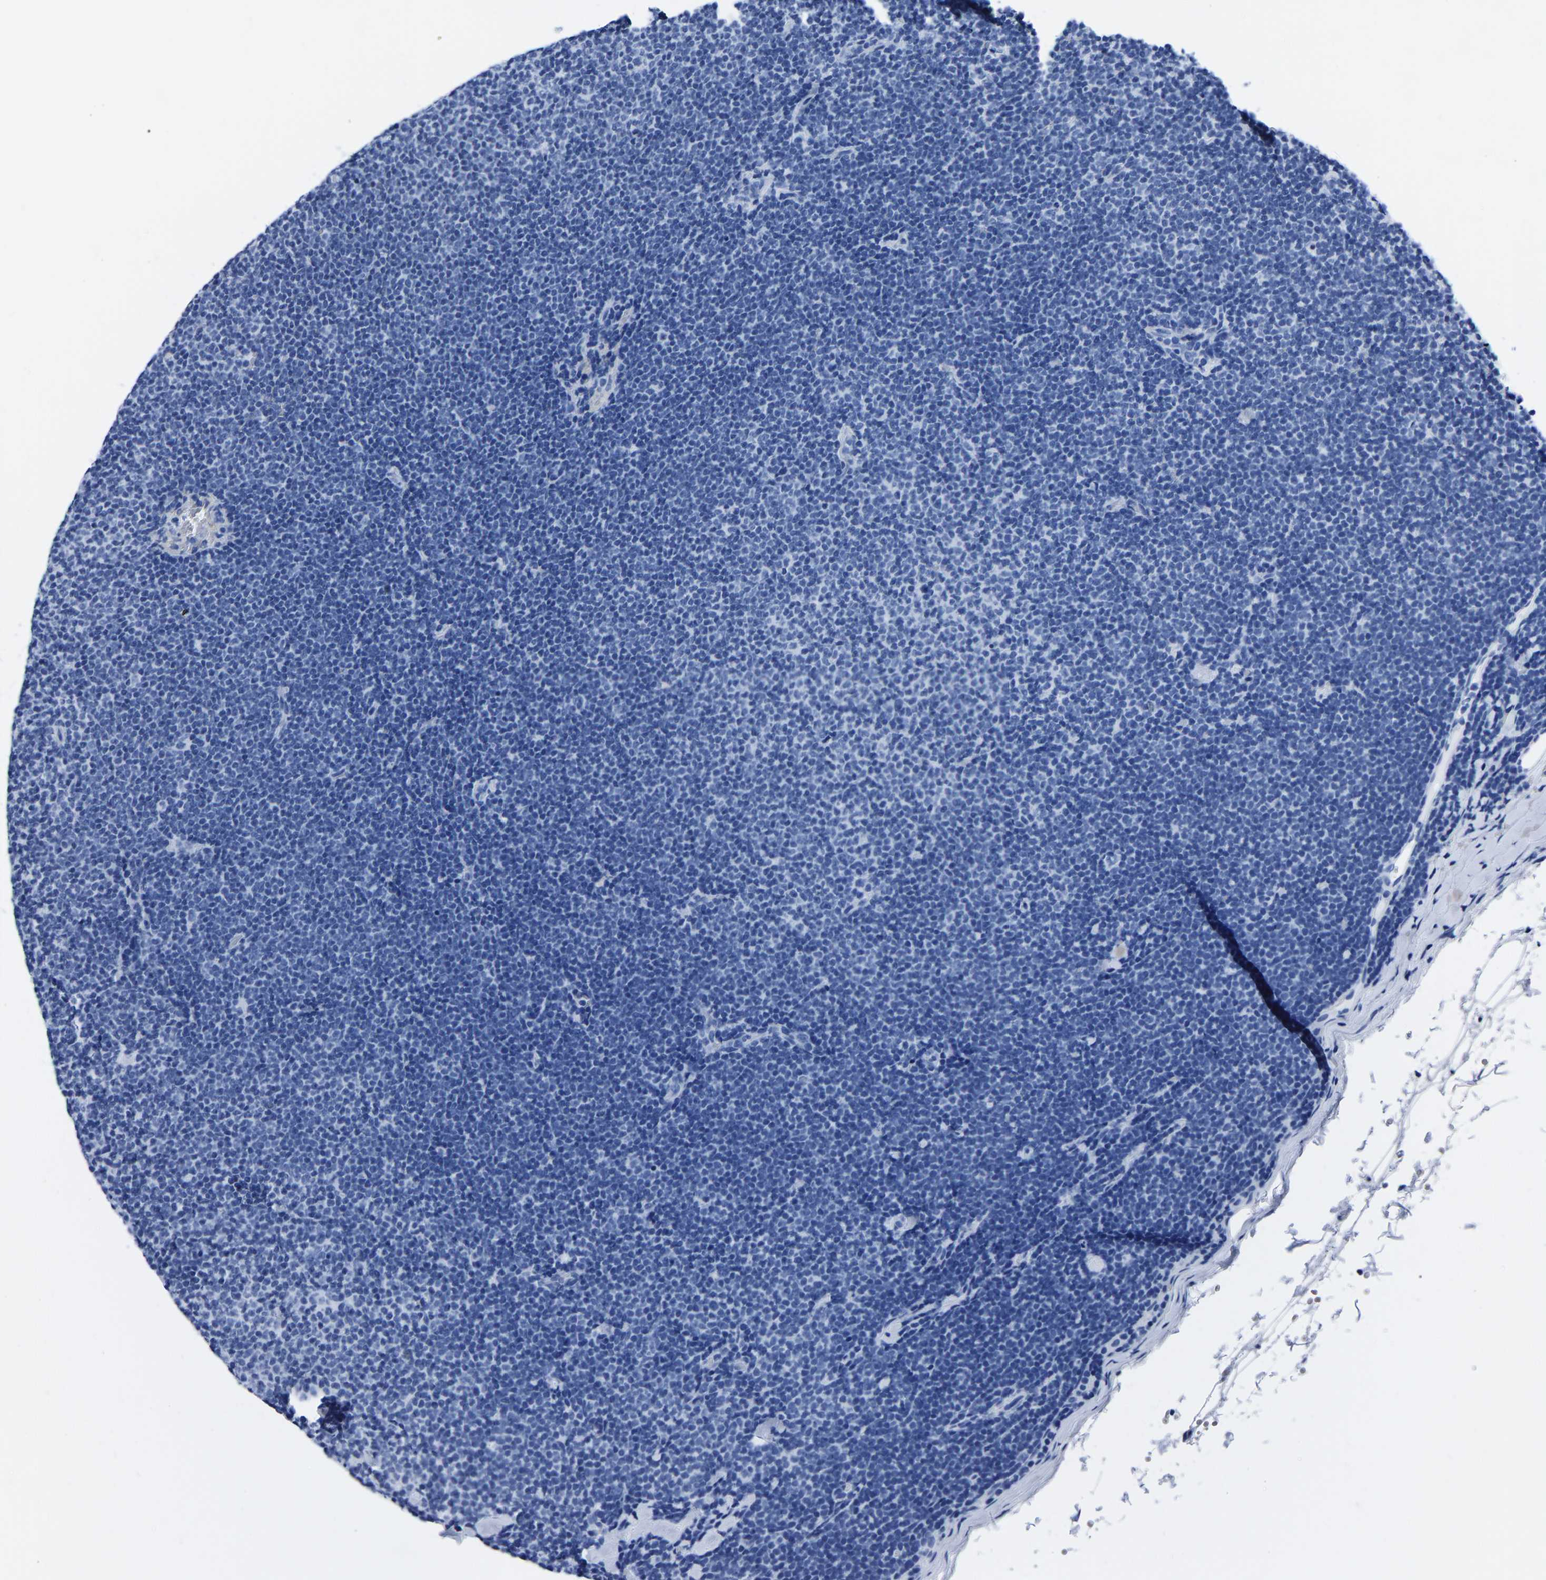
{"staining": {"intensity": "negative", "quantity": "none", "location": "none"}, "tissue": "lymphoma", "cell_type": "Tumor cells", "image_type": "cancer", "snomed": [{"axis": "morphology", "description": "Malignant lymphoma, non-Hodgkin's type, Low grade"}, {"axis": "topography", "description": "Lymph node"}], "caption": "A high-resolution photomicrograph shows IHC staining of lymphoma, which shows no significant expression in tumor cells.", "gene": "IMPG2", "patient": {"sex": "female", "age": 53}}